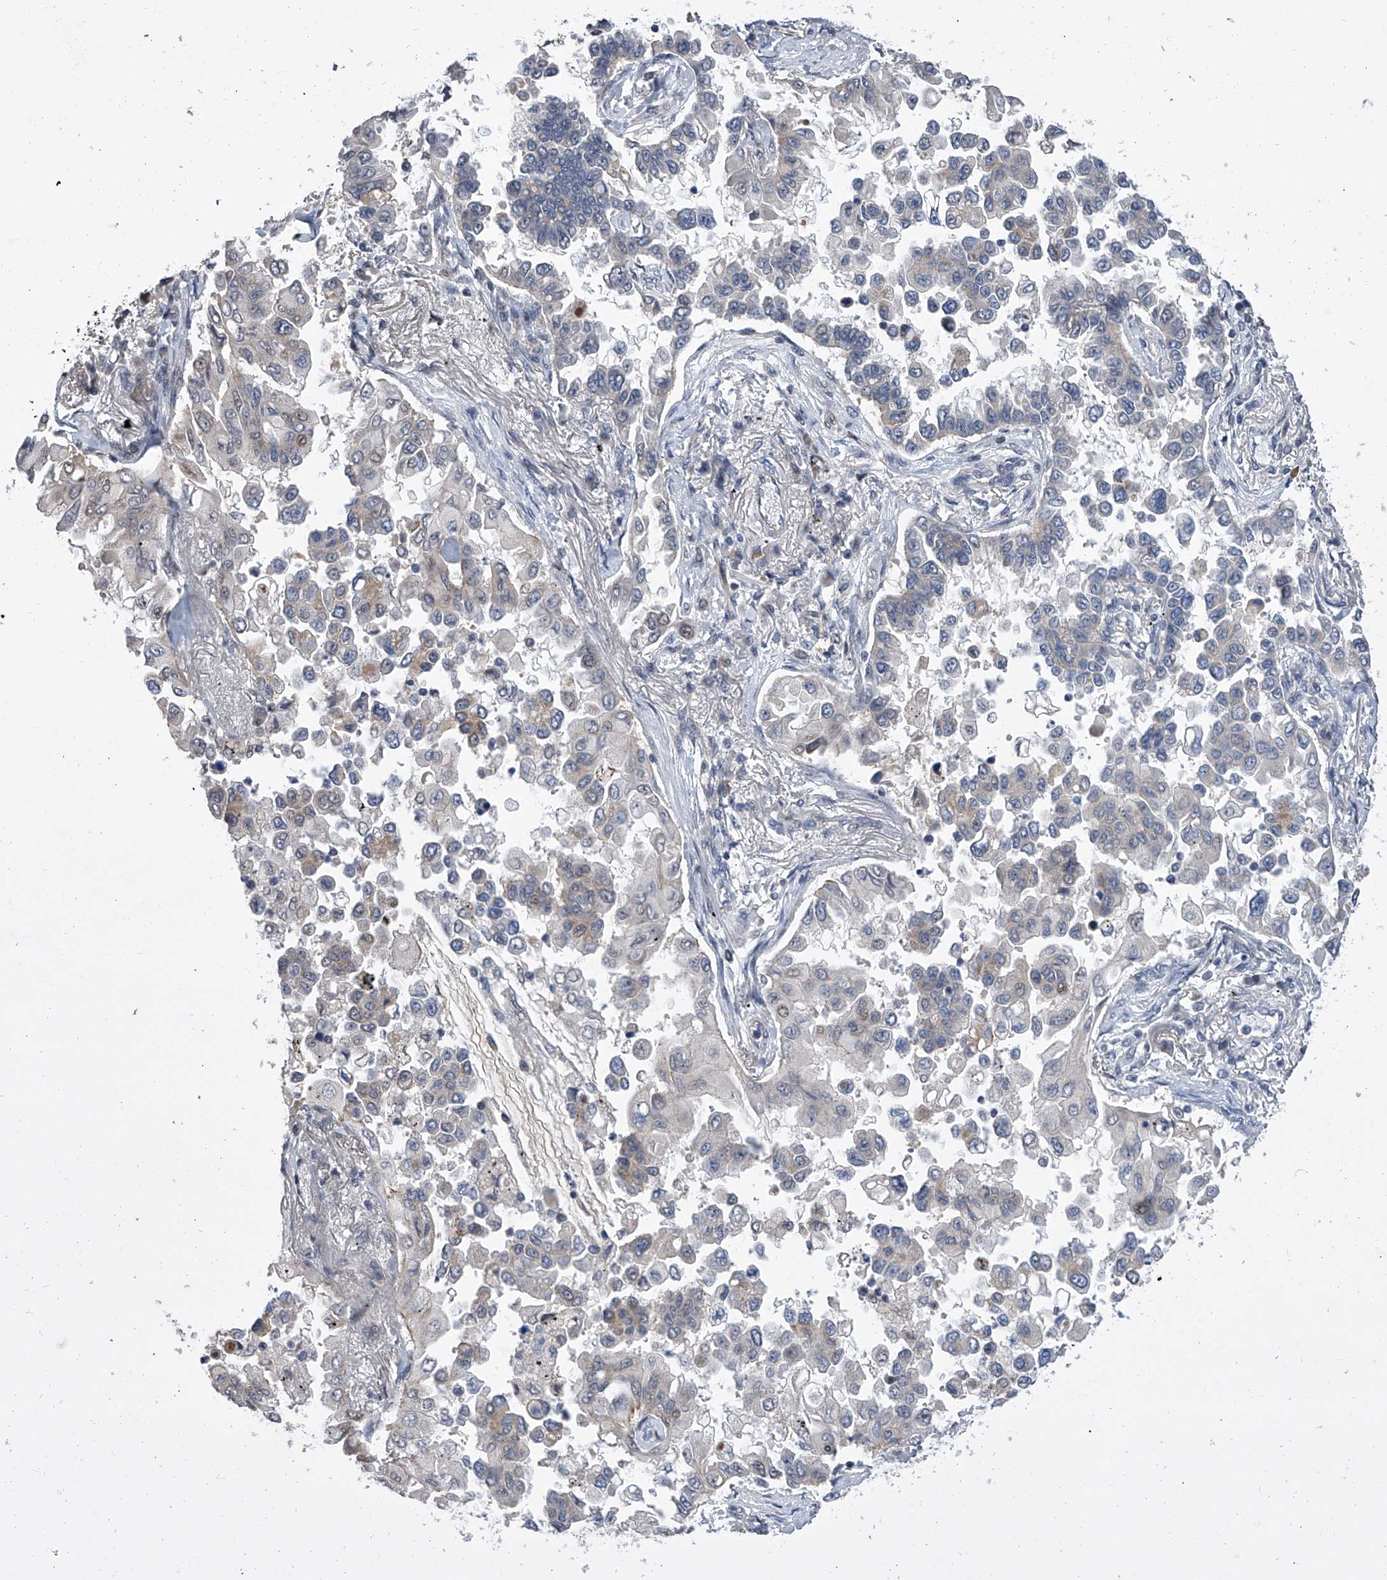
{"staining": {"intensity": "moderate", "quantity": "25%-75%", "location": "cytoplasmic/membranous,nuclear"}, "tissue": "lung cancer", "cell_type": "Tumor cells", "image_type": "cancer", "snomed": [{"axis": "morphology", "description": "Adenocarcinoma, NOS"}, {"axis": "topography", "description": "Lung"}], "caption": "Adenocarcinoma (lung) stained with a protein marker exhibits moderate staining in tumor cells.", "gene": "ZNF426", "patient": {"sex": "female", "age": 67}}